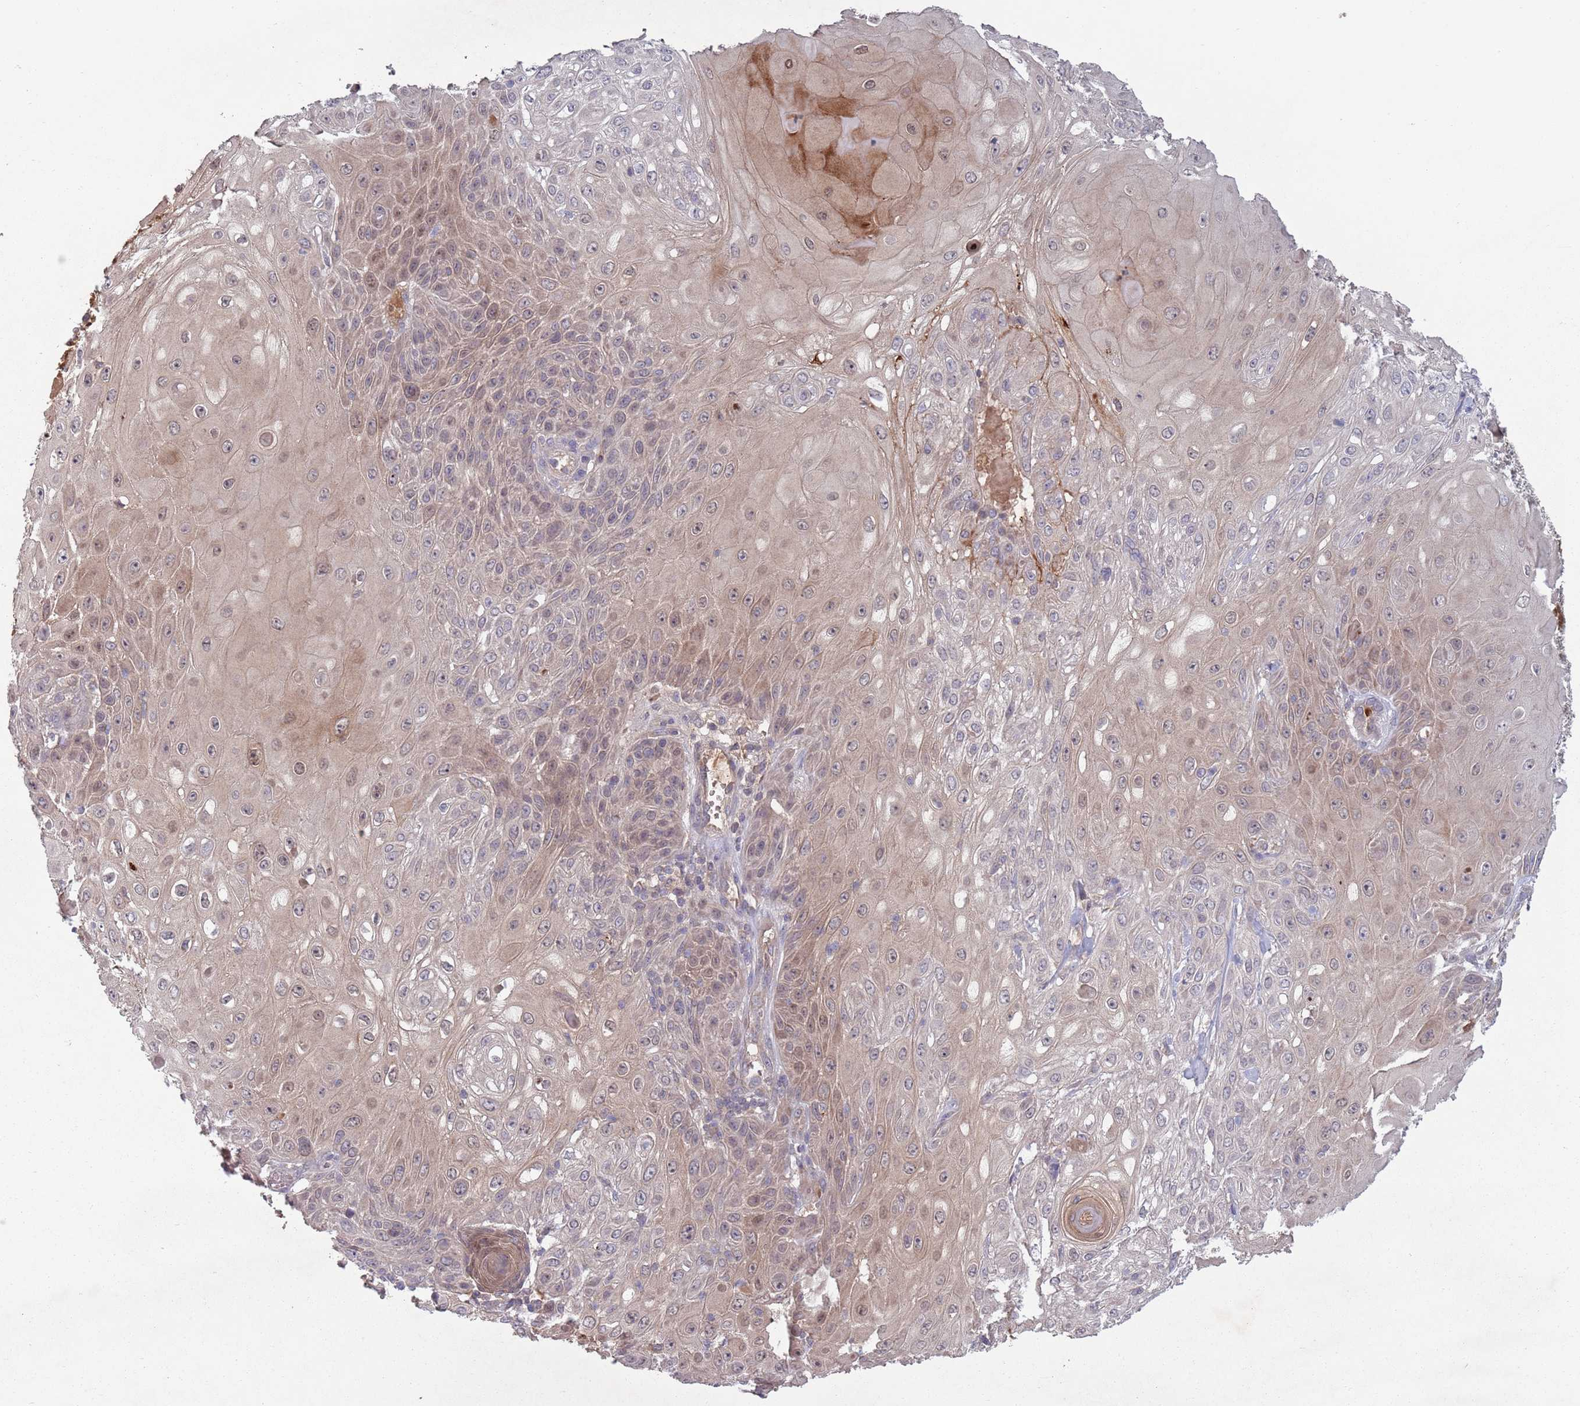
{"staining": {"intensity": "moderate", "quantity": "<25%", "location": "cytoplasmic/membranous"}, "tissue": "skin cancer", "cell_type": "Tumor cells", "image_type": "cancer", "snomed": [{"axis": "morphology", "description": "Normal tissue, NOS"}, {"axis": "morphology", "description": "Squamous cell carcinoma, NOS"}, {"axis": "topography", "description": "Skin"}, {"axis": "topography", "description": "Cartilage tissue"}], "caption": "Immunohistochemical staining of human squamous cell carcinoma (skin) demonstrates low levels of moderate cytoplasmic/membranous protein positivity in about <25% of tumor cells.", "gene": "TYW1", "patient": {"sex": "female", "age": 79}}